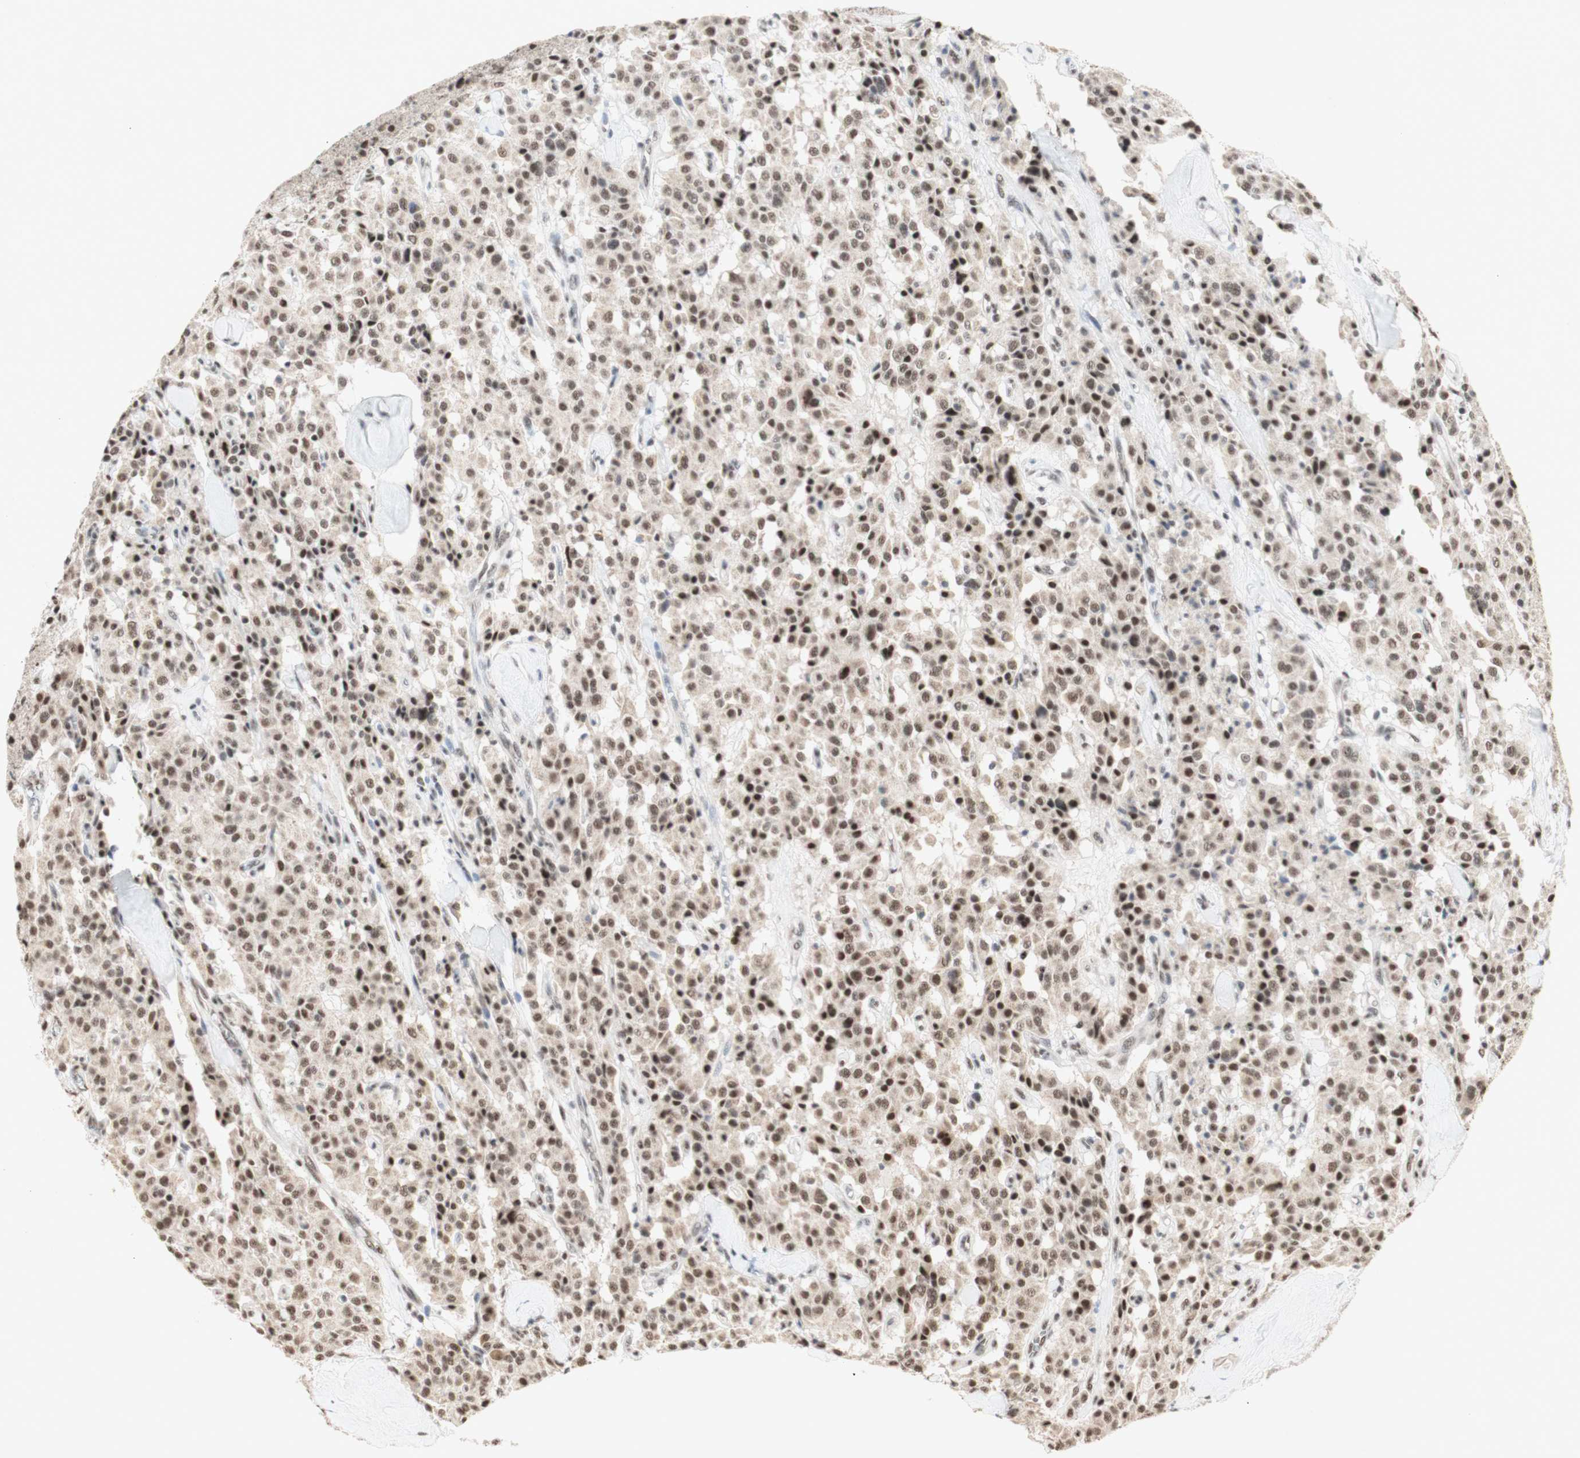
{"staining": {"intensity": "moderate", "quantity": ">75%", "location": "nuclear"}, "tissue": "carcinoid", "cell_type": "Tumor cells", "image_type": "cancer", "snomed": [{"axis": "morphology", "description": "Carcinoid, malignant, NOS"}, {"axis": "topography", "description": "Lung"}], "caption": "Moderate nuclear positivity is present in about >75% of tumor cells in carcinoid. (DAB IHC, brown staining for protein, blue staining for nuclei).", "gene": "SNRPB", "patient": {"sex": "male", "age": 30}}